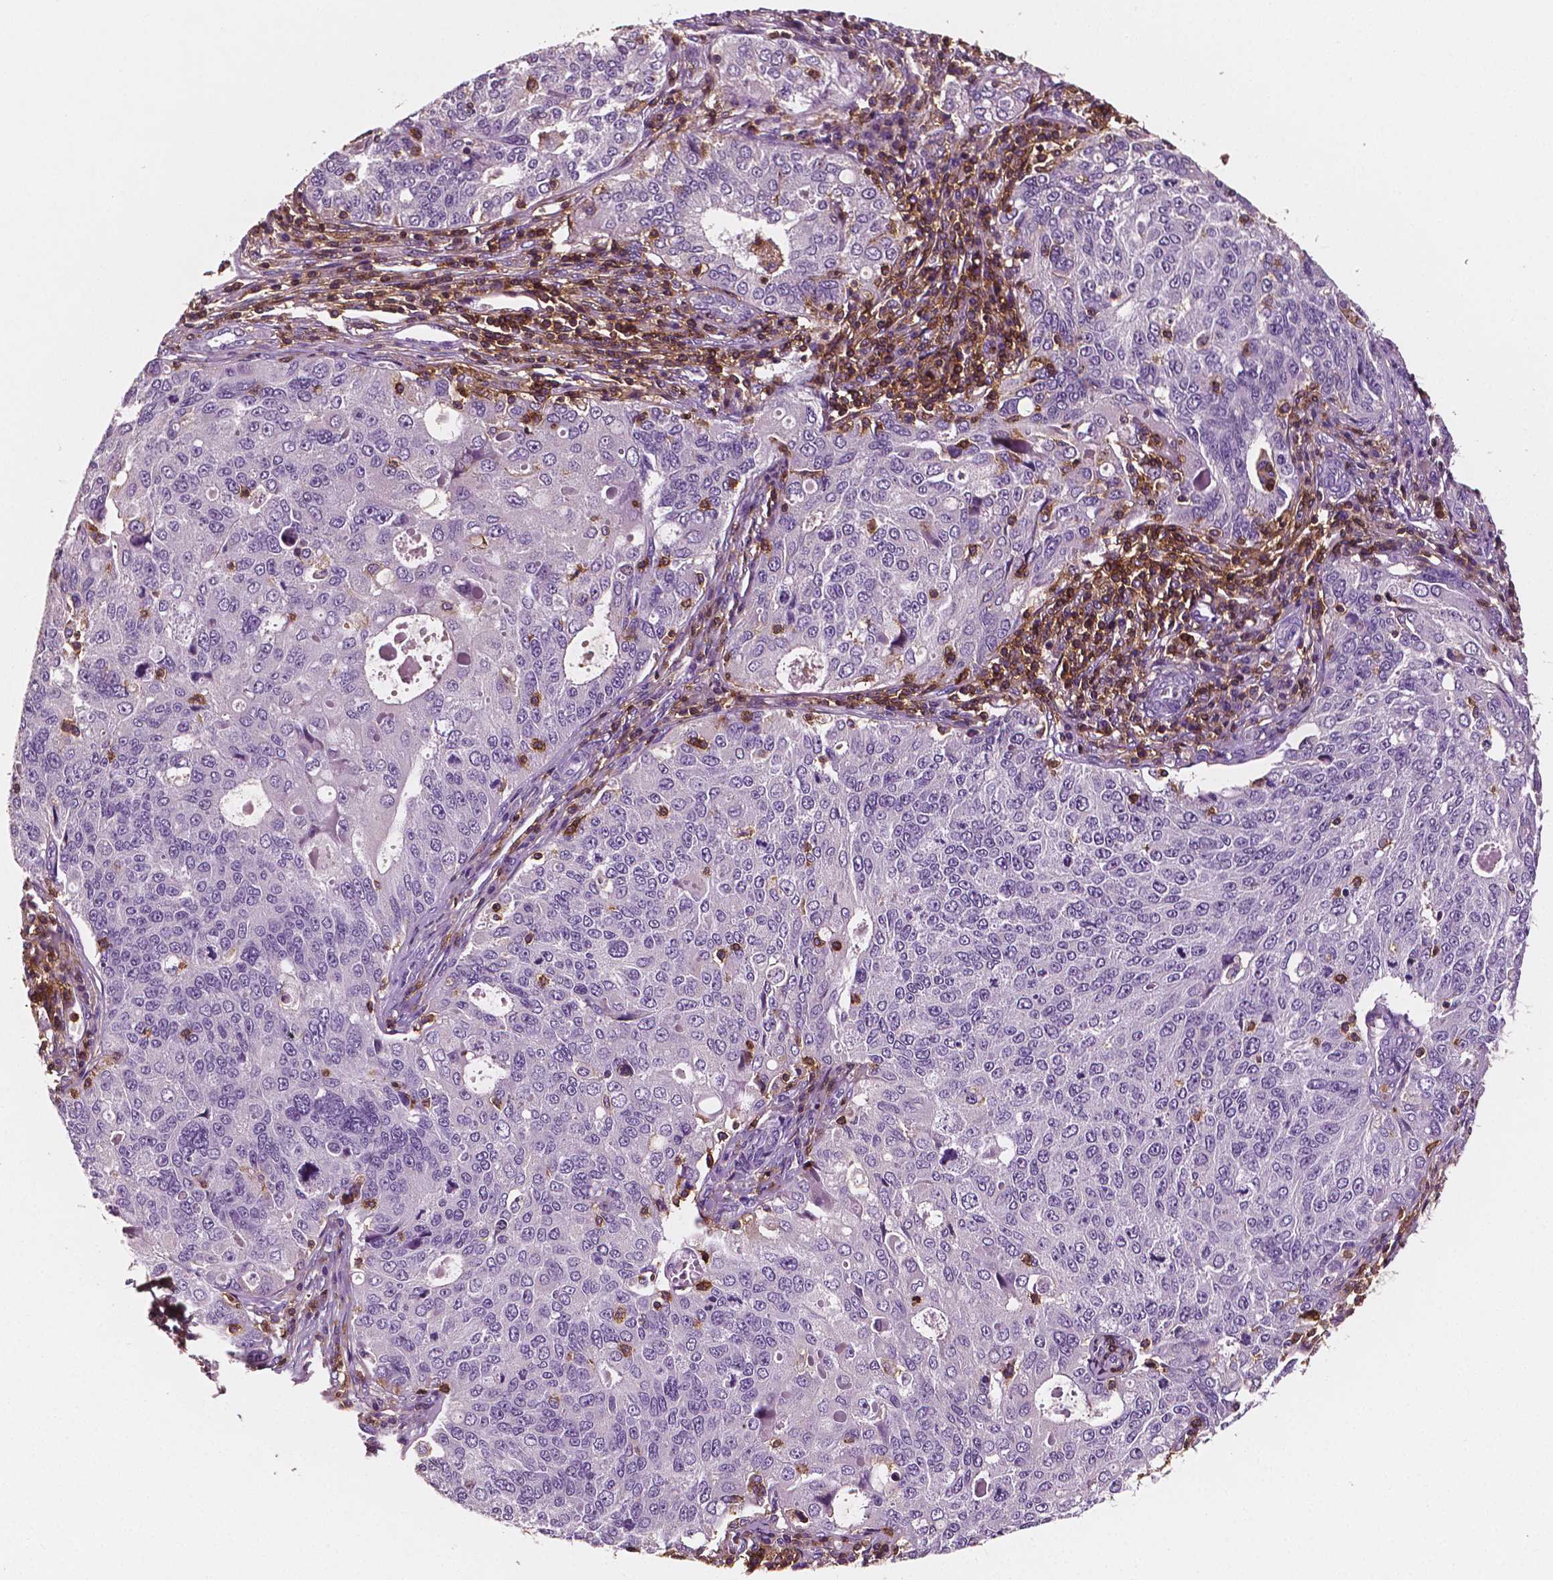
{"staining": {"intensity": "negative", "quantity": "none", "location": "none"}, "tissue": "endometrial cancer", "cell_type": "Tumor cells", "image_type": "cancer", "snomed": [{"axis": "morphology", "description": "Adenocarcinoma, NOS"}, {"axis": "topography", "description": "Endometrium"}], "caption": "High power microscopy image of an IHC image of endometrial adenocarcinoma, revealing no significant staining in tumor cells.", "gene": "PTPRC", "patient": {"sex": "female", "age": 43}}